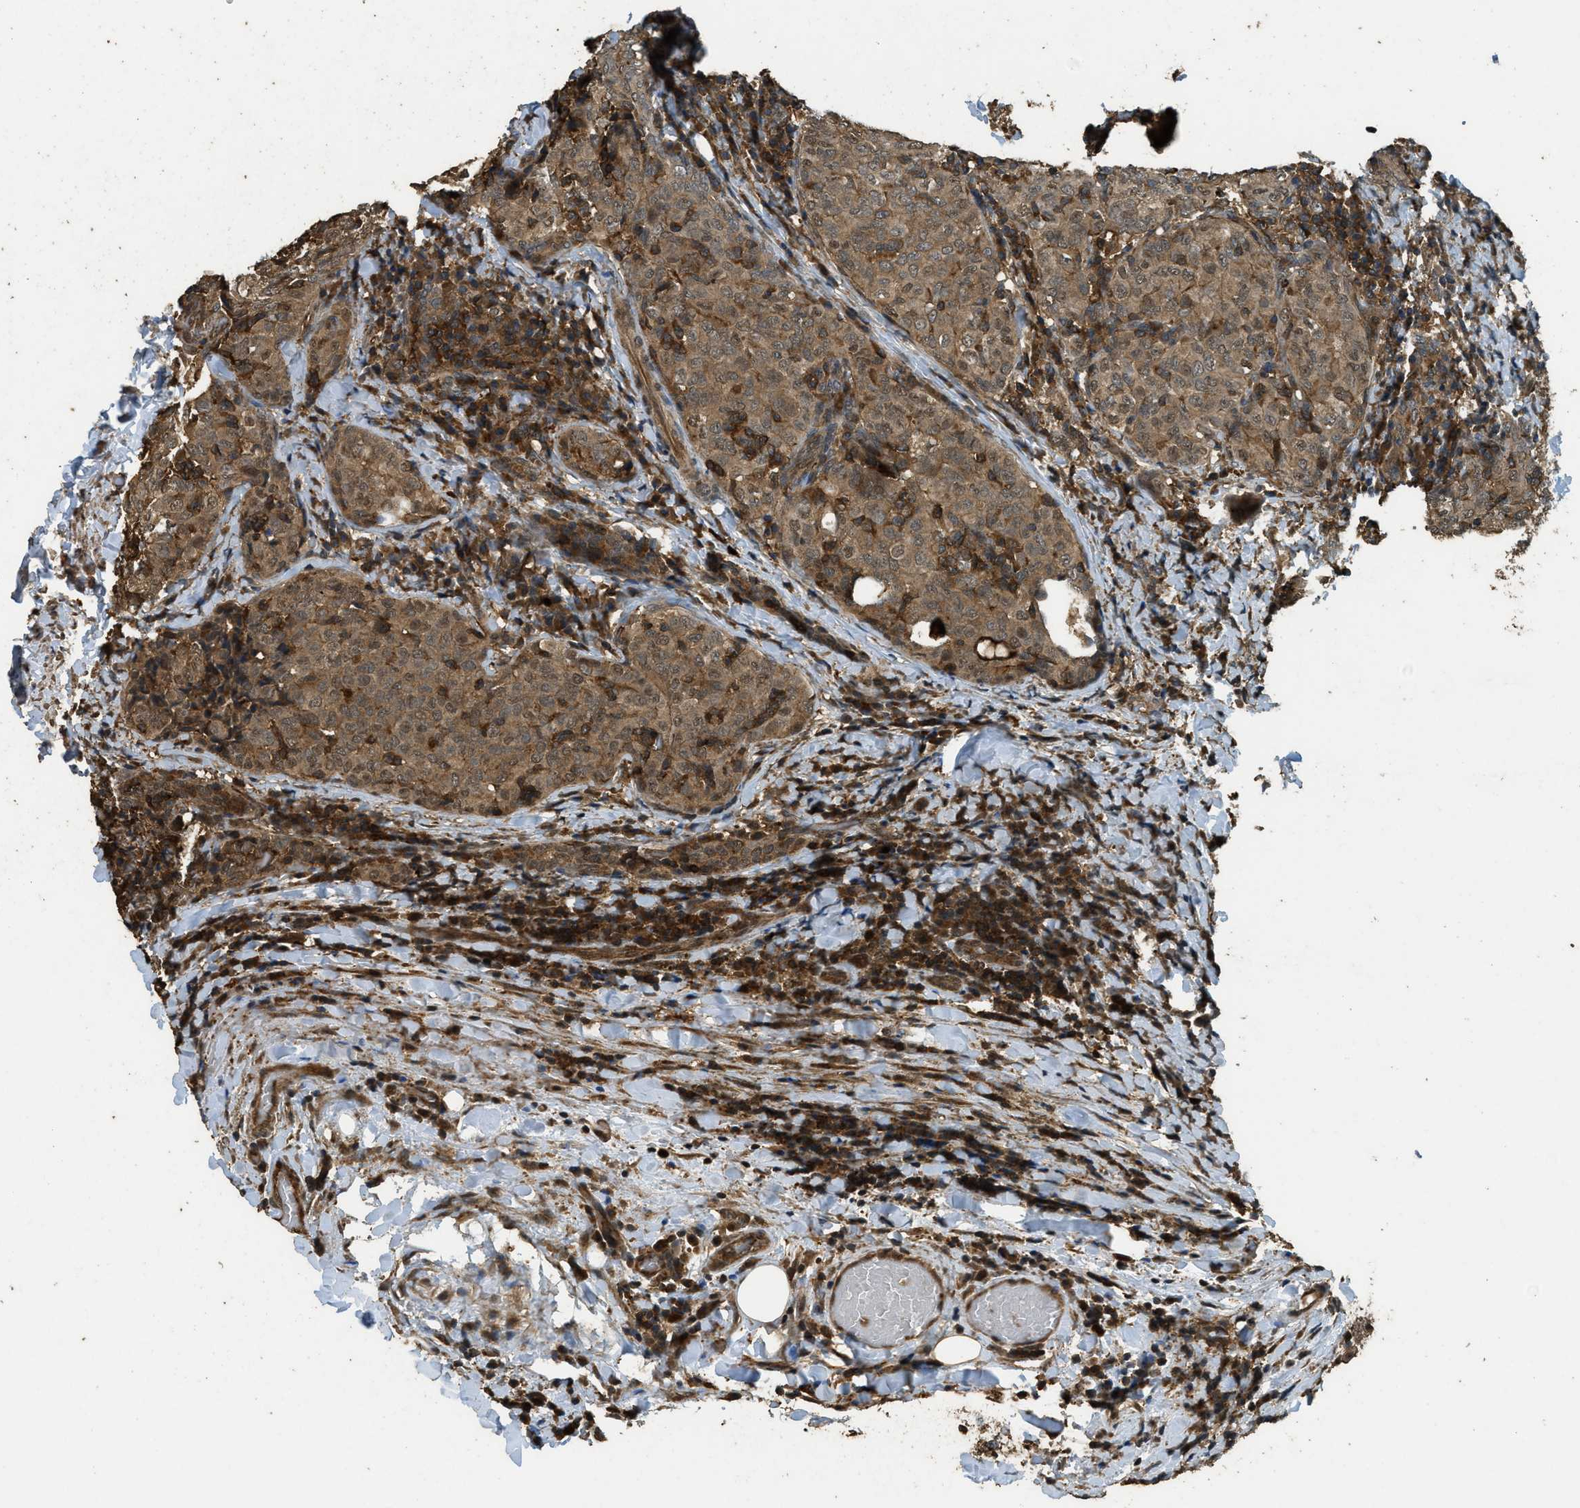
{"staining": {"intensity": "moderate", "quantity": ">75%", "location": "cytoplasmic/membranous"}, "tissue": "thyroid cancer", "cell_type": "Tumor cells", "image_type": "cancer", "snomed": [{"axis": "morphology", "description": "Normal tissue, NOS"}, {"axis": "morphology", "description": "Papillary adenocarcinoma, NOS"}, {"axis": "topography", "description": "Thyroid gland"}], "caption": "Thyroid cancer (papillary adenocarcinoma) stained with IHC displays moderate cytoplasmic/membranous staining in about >75% of tumor cells.", "gene": "PPP6R3", "patient": {"sex": "female", "age": 30}}